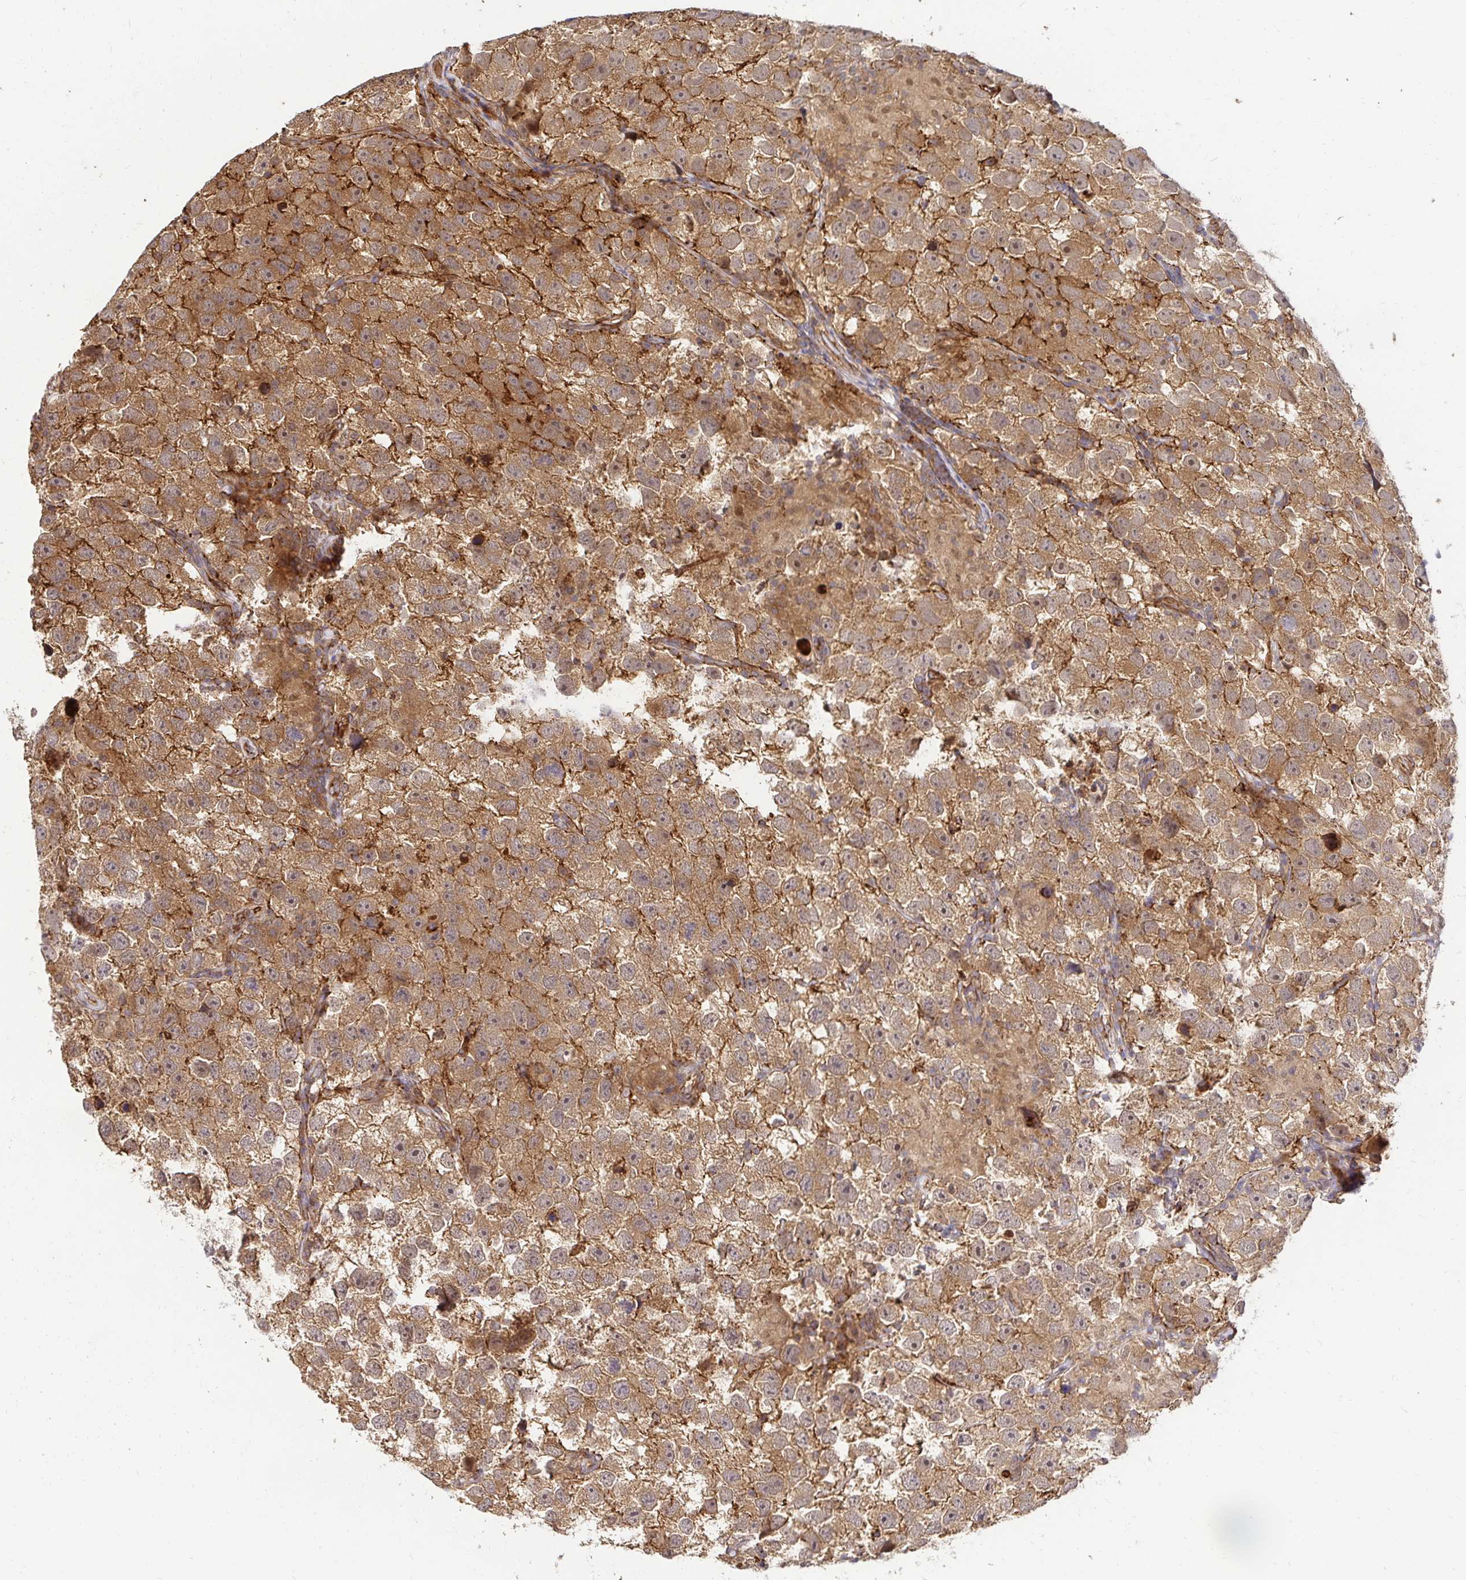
{"staining": {"intensity": "moderate", "quantity": "25%-75%", "location": "cytoplasmic/membranous"}, "tissue": "testis cancer", "cell_type": "Tumor cells", "image_type": "cancer", "snomed": [{"axis": "morphology", "description": "Seminoma, NOS"}, {"axis": "topography", "description": "Testis"}], "caption": "High-magnification brightfield microscopy of testis seminoma stained with DAB (3,3'-diaminobenzidine) (brown) and counterstained with hematoxylin (blue). tumor cells exhibit moderate cytoplasmic/membranous positivity is appreciated in approximately25%-75% of cells.", "gene": "PSMA4", "patient": {"sex": "male", "age": 26}}